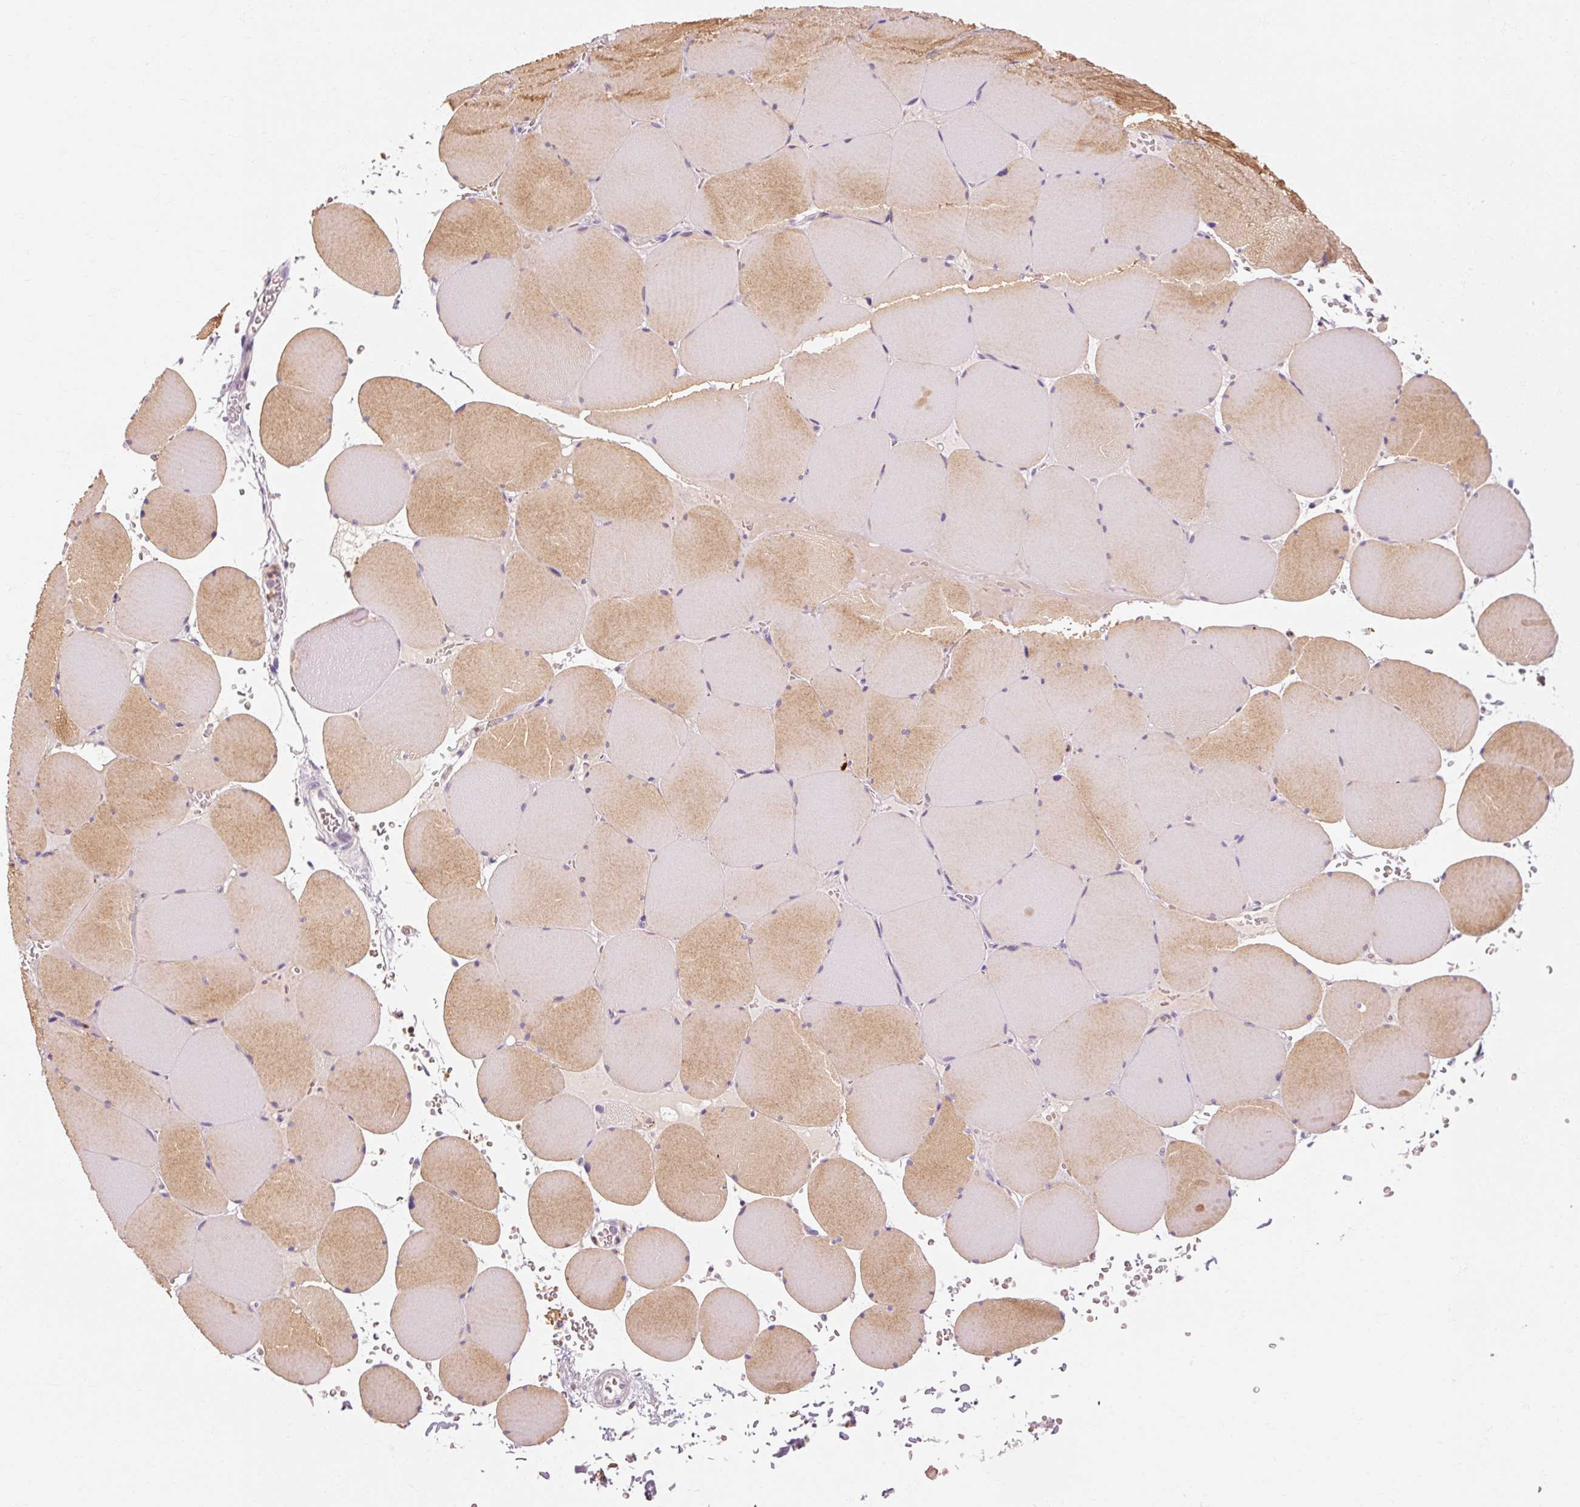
{"staining": {"intensity": "moderate", "quantity": "25%-75%", "location": "cytoplasmic/membranous"}, "tissue": "skeletal muscle", "cell_type": "Myocytes", "image_type": "normal", "snomed": [{"axis": "morphology", "description": "Normal tissue, NOS"}, {"axis": "topography", "description": "Skeletal muscle"}, {"axis": "topography", "description": "Head-Neck"}], "caption": "The immunohistochemical stain labels moderate cytoplasmic/membranous positivity in myocytes of normal skeletal muscle. (DAB = brown stain, brightfield microscopy at high magnification).", "gene": "OR8K1", "patient": {"sex": "male", "age": 66}}